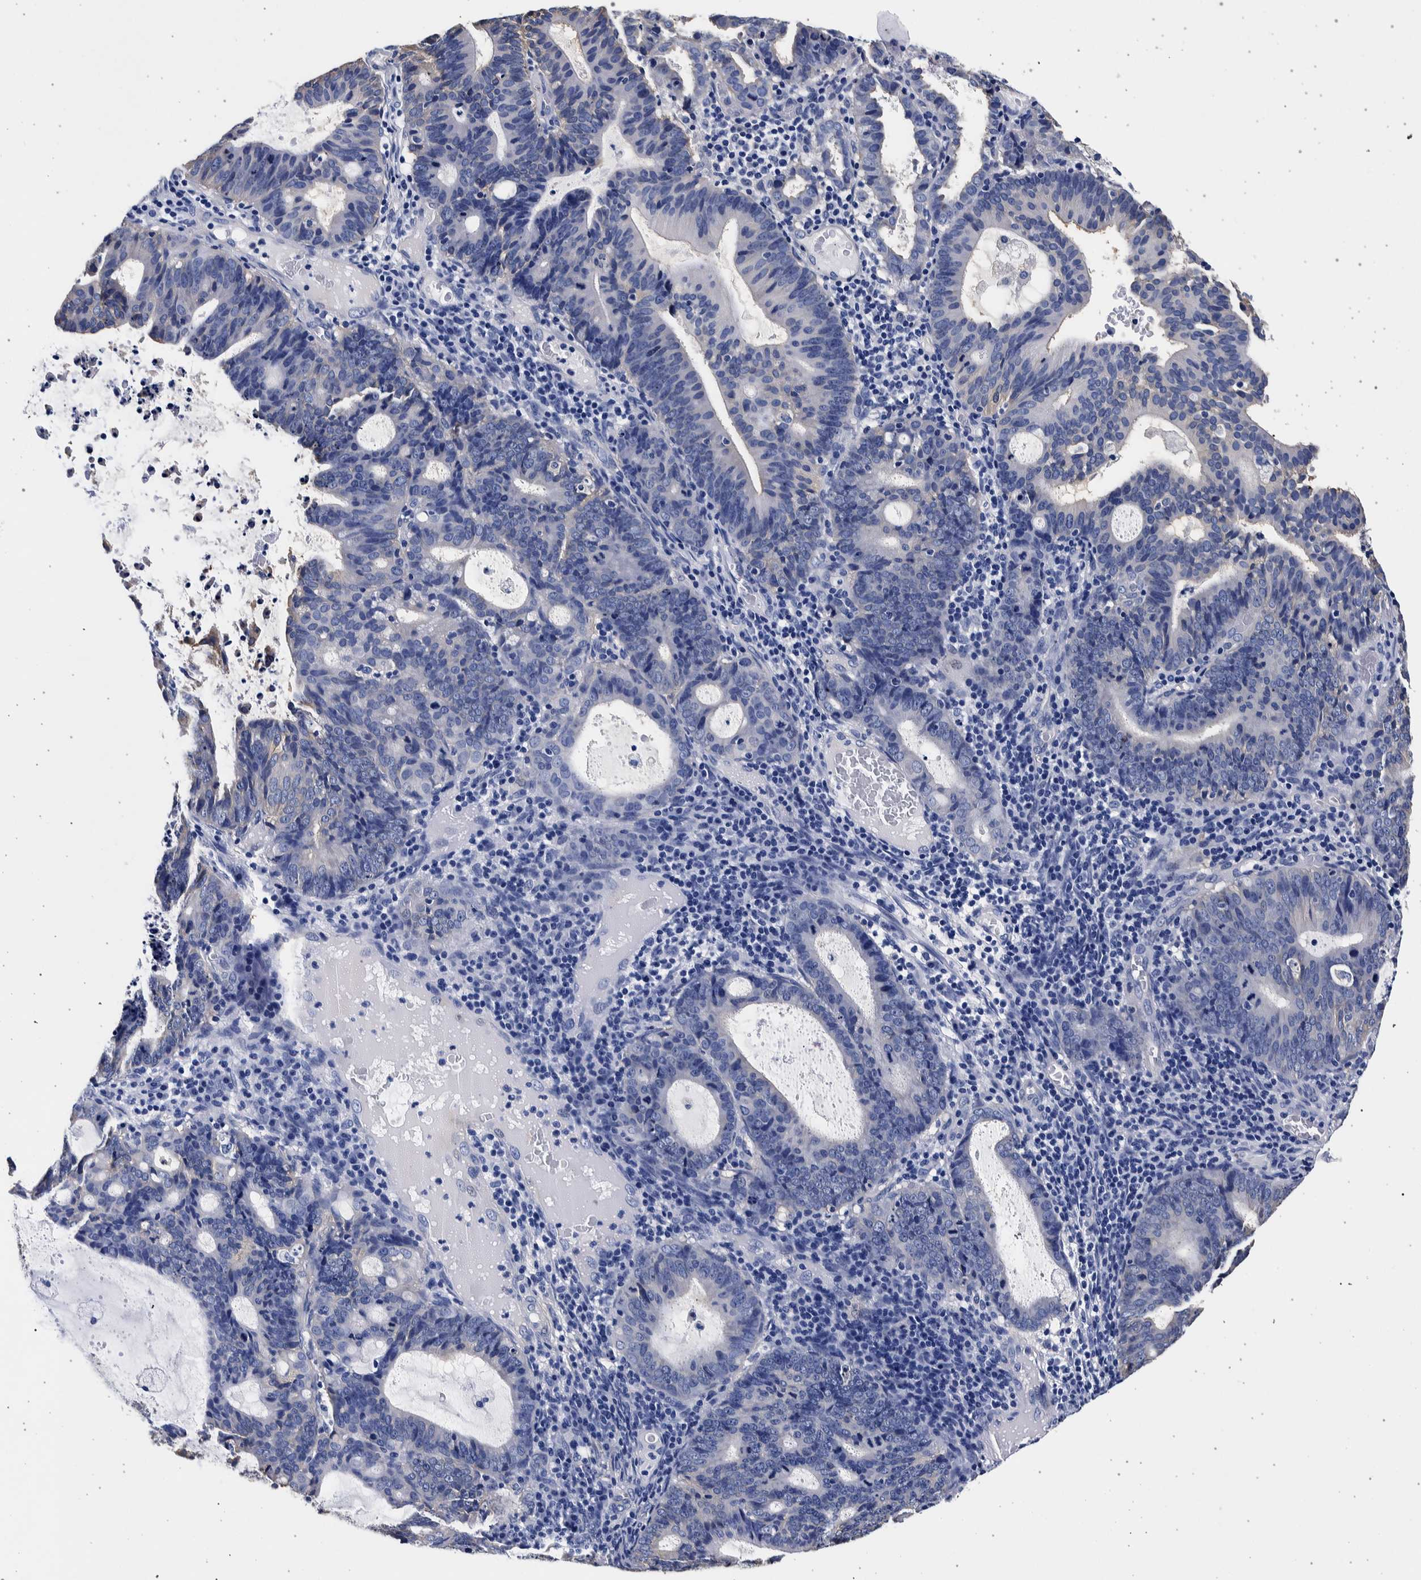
{"staining": {"intensity": "negative", "quantity": "none", "location": "none"}, "tissue": "endometrial cancer", "cell_type": "Tumor cells", "image_type": "cancer", "snomed": [{"axis": "morphology", "description": "Adenocarcinoma, NOS"}, {"axis": "topography", "description": "Uterus"}], "caption": "Tumor cells show no significant expression in endometrial cancer. (DAB immunohistochemistry, high magnification).", "gene": "NIBAN2", "patient": {"sex": "female", "age": 83}}